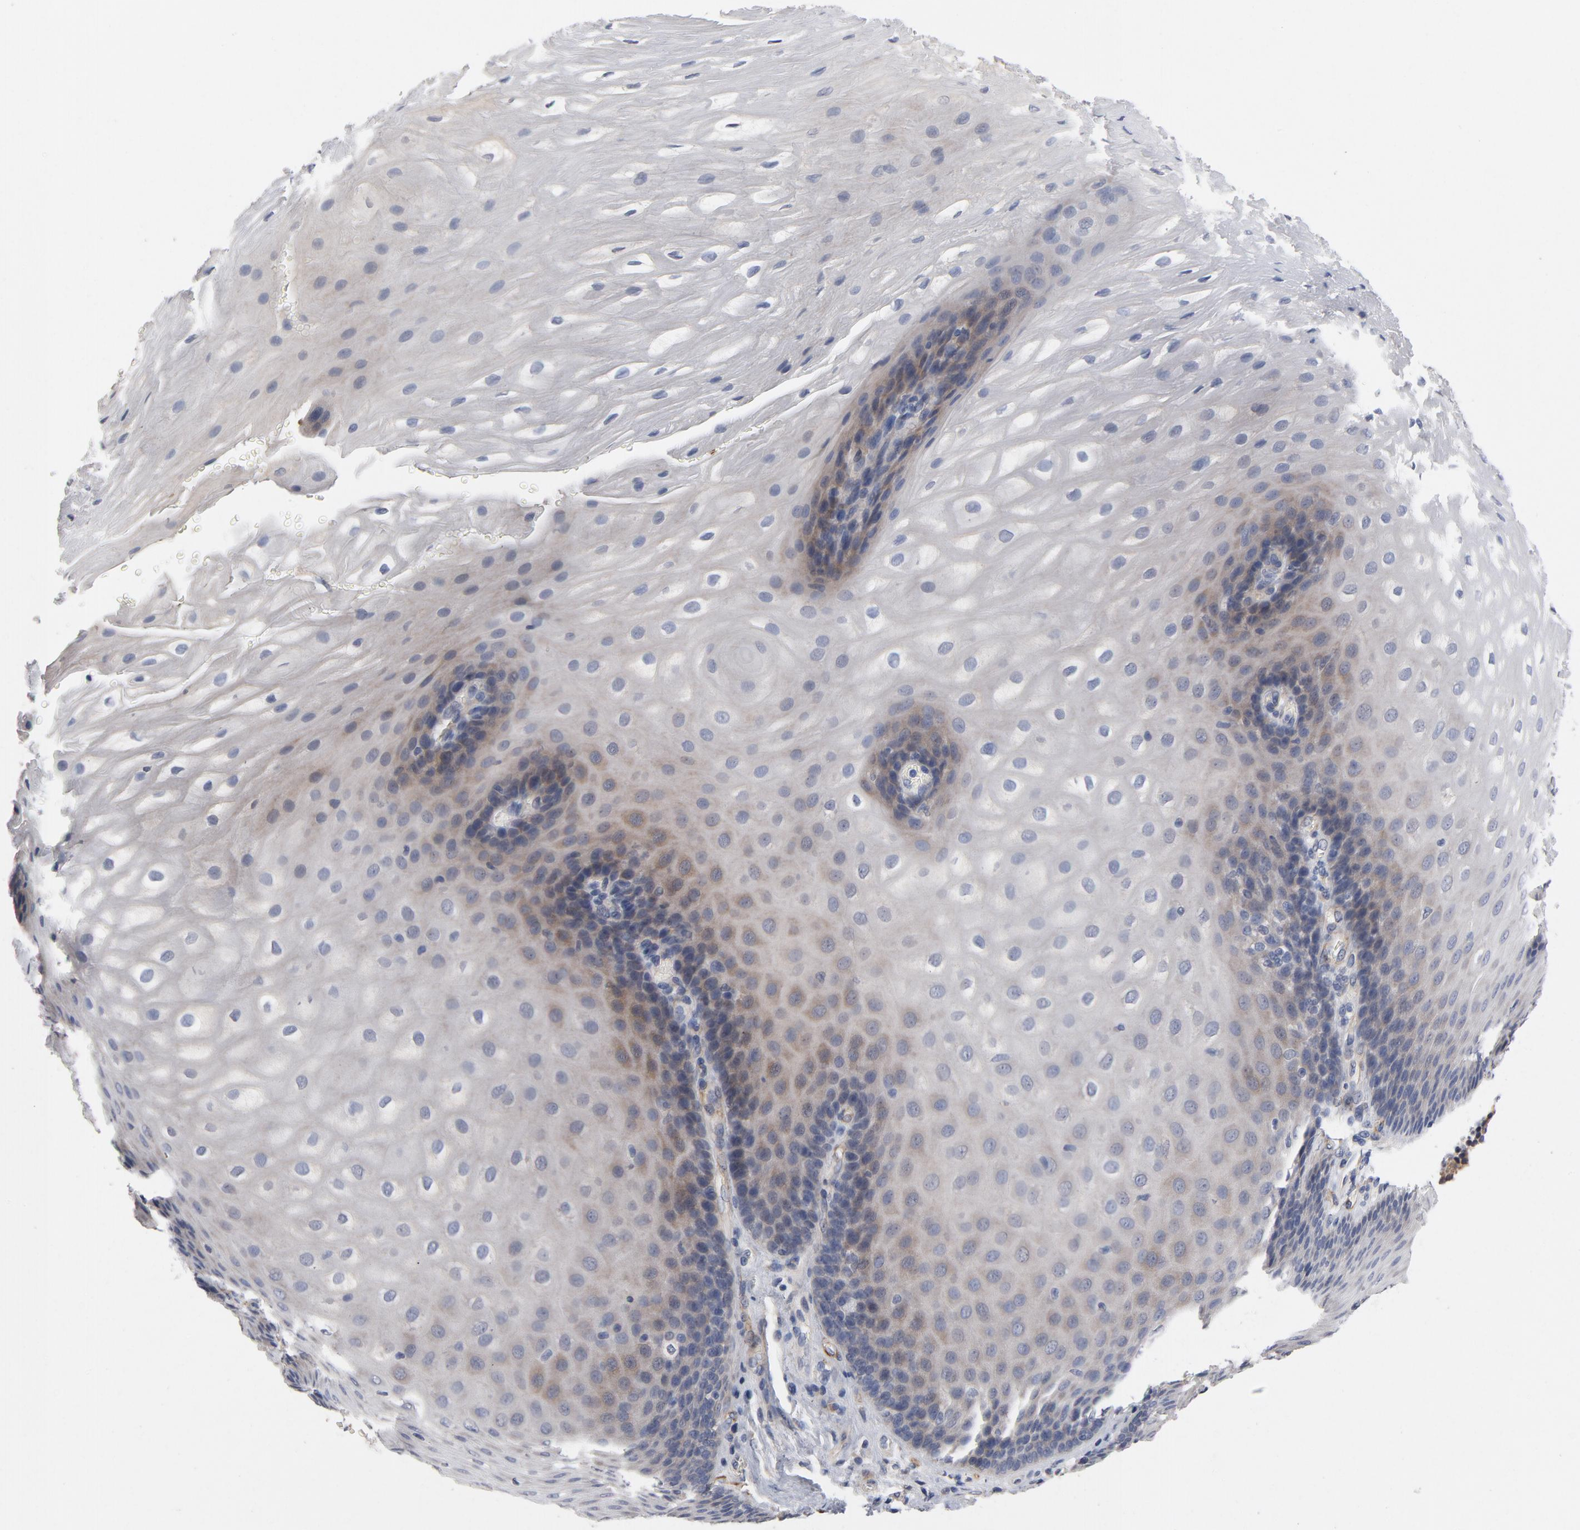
{"staining": {"intensity": "weak", "quantity": "<25%", "location": "cytoplasmic/membranous"}, "tissue": "esophagus", "cell_type": "Squamous epithelial cells", "image_type": "normal", "snomed": [{"axis": "morphology", "description": "Normal tissue, NOS"}, {"axis": "morphology", "description": "Adenocarcinoma, NOS"}, {"axis": "topography", "description": "Esophagus"}, {"axis": "topography", "description": "Stomach"}], "caption": "Normal esophagus was stained to show a protein in brown. There is no significant staining in squamous epithelial cells. (DAB immunohistochemistry (IHC), high magnification).", "gene": "CCDC134", "patient": {"sex": "male", "age": 62}}